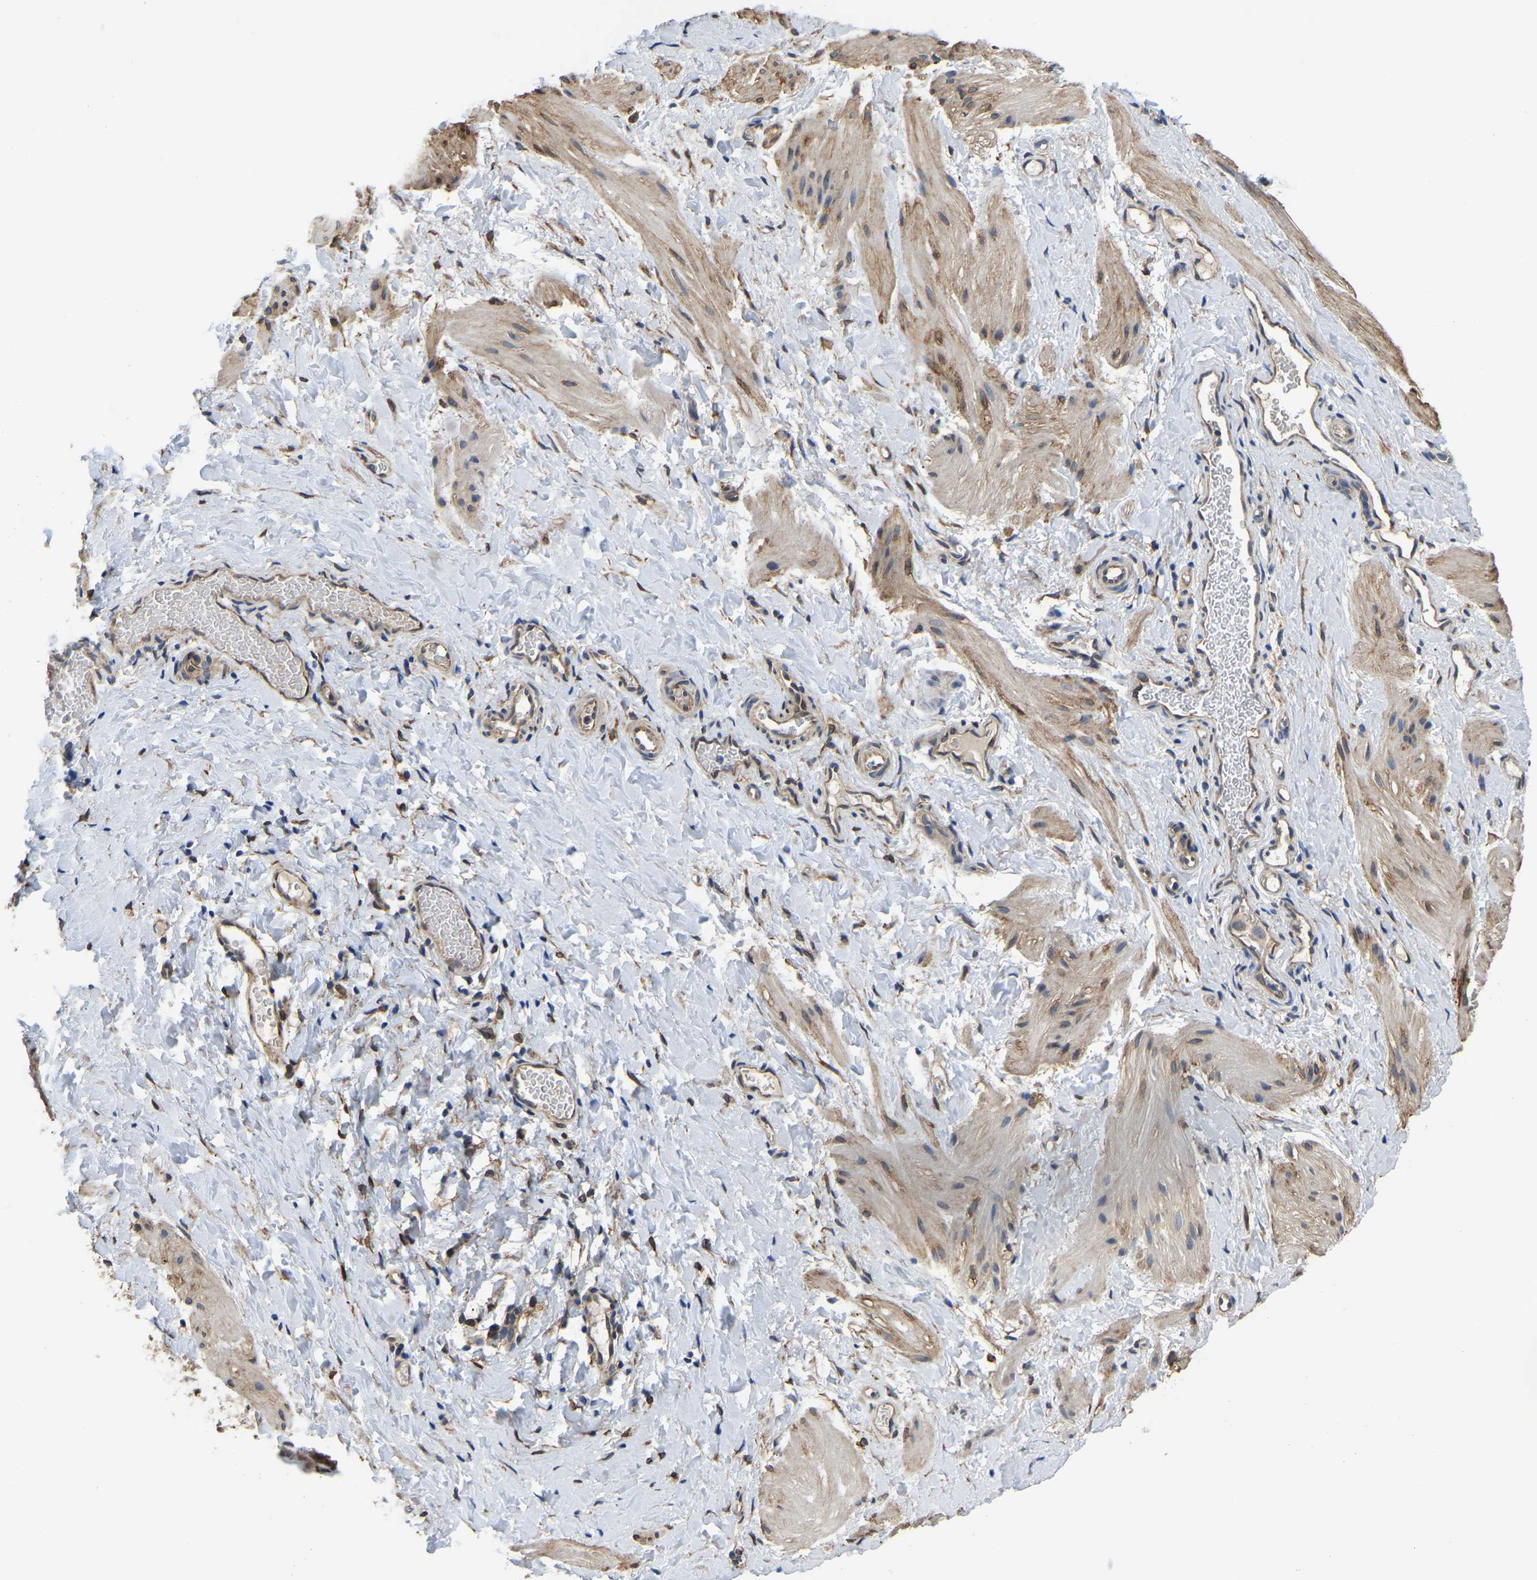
{"staining": {"intensity": "moderate", "quantity": ">75%", "location": "cytoplasmic/membranous"}, "tissue": "smooth muscle", "cell_type": "Smooth muscle cells", "image_type": "normal", "snomed": [{"axis": "morphology", "description": "Normal tissue, NOS"}, {"axis": "topography", "description": "Smooth muscle"}], "caption": "Smooth muscle stained for a protein (brown) displays moderate cytoplasmic/membranous positive expression in approximately >75% of smooth muscle cells.", "gene": "ARL6IP5", "patient": {"sex": "male", "age": 16}}